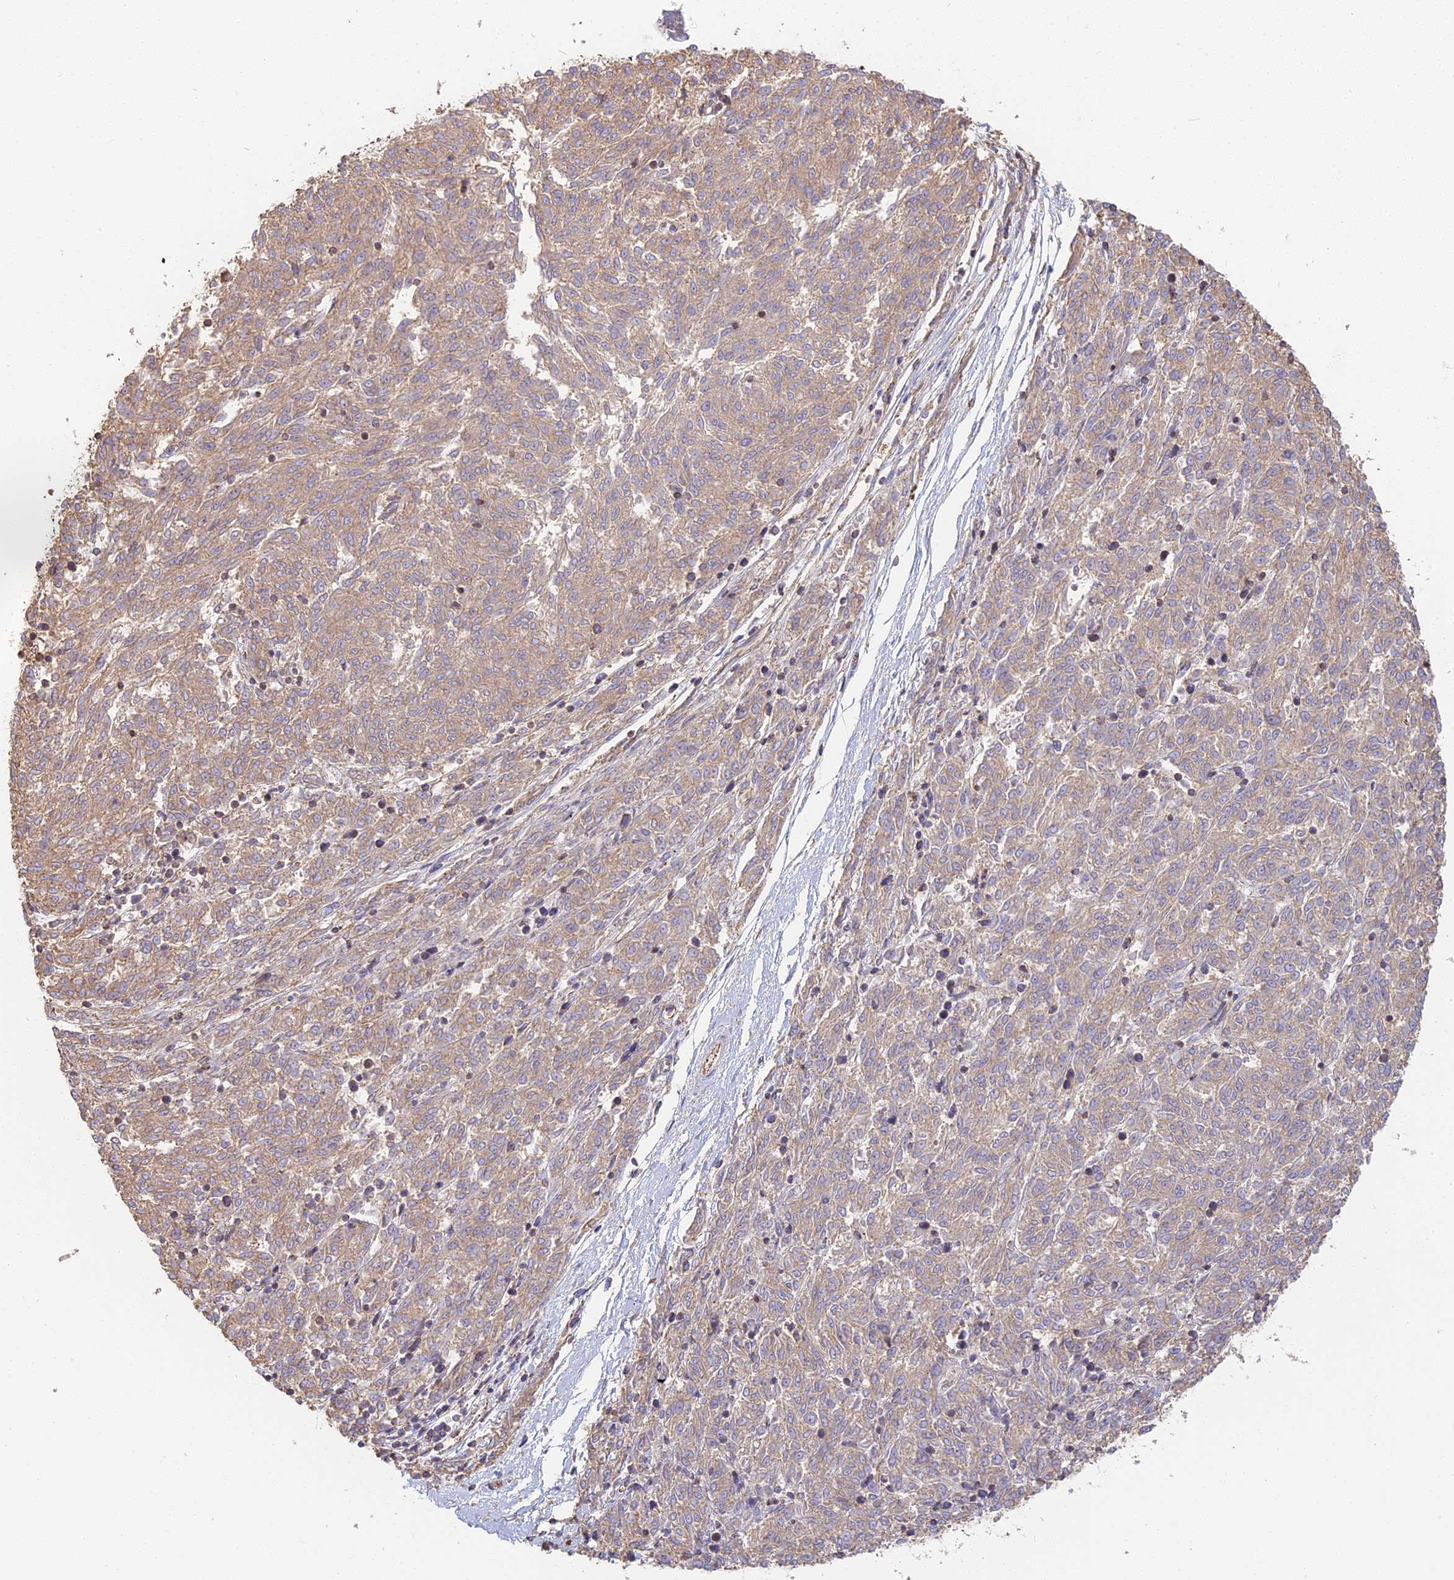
{"staining": {"intensity": "weak", "quantity": ">75%", "location": "cytoplasmic/membranous"}, "tissue": "melanoma", "cell_type": "Tumor cells", "image_type": "cancer", "snomed": [{"axis": "morphology", "description": "Malignant melanoma, NOS"}, {"axis": "topography", "description": "Skin"}], "caption": "Protein expression analysis of human malignant melanoma reveals weak cytoplasmic/membranous positivity in approximately >75% of tumor cells.", "gene": "VPS18", "patient": {"sex": "female", "age": 72}}